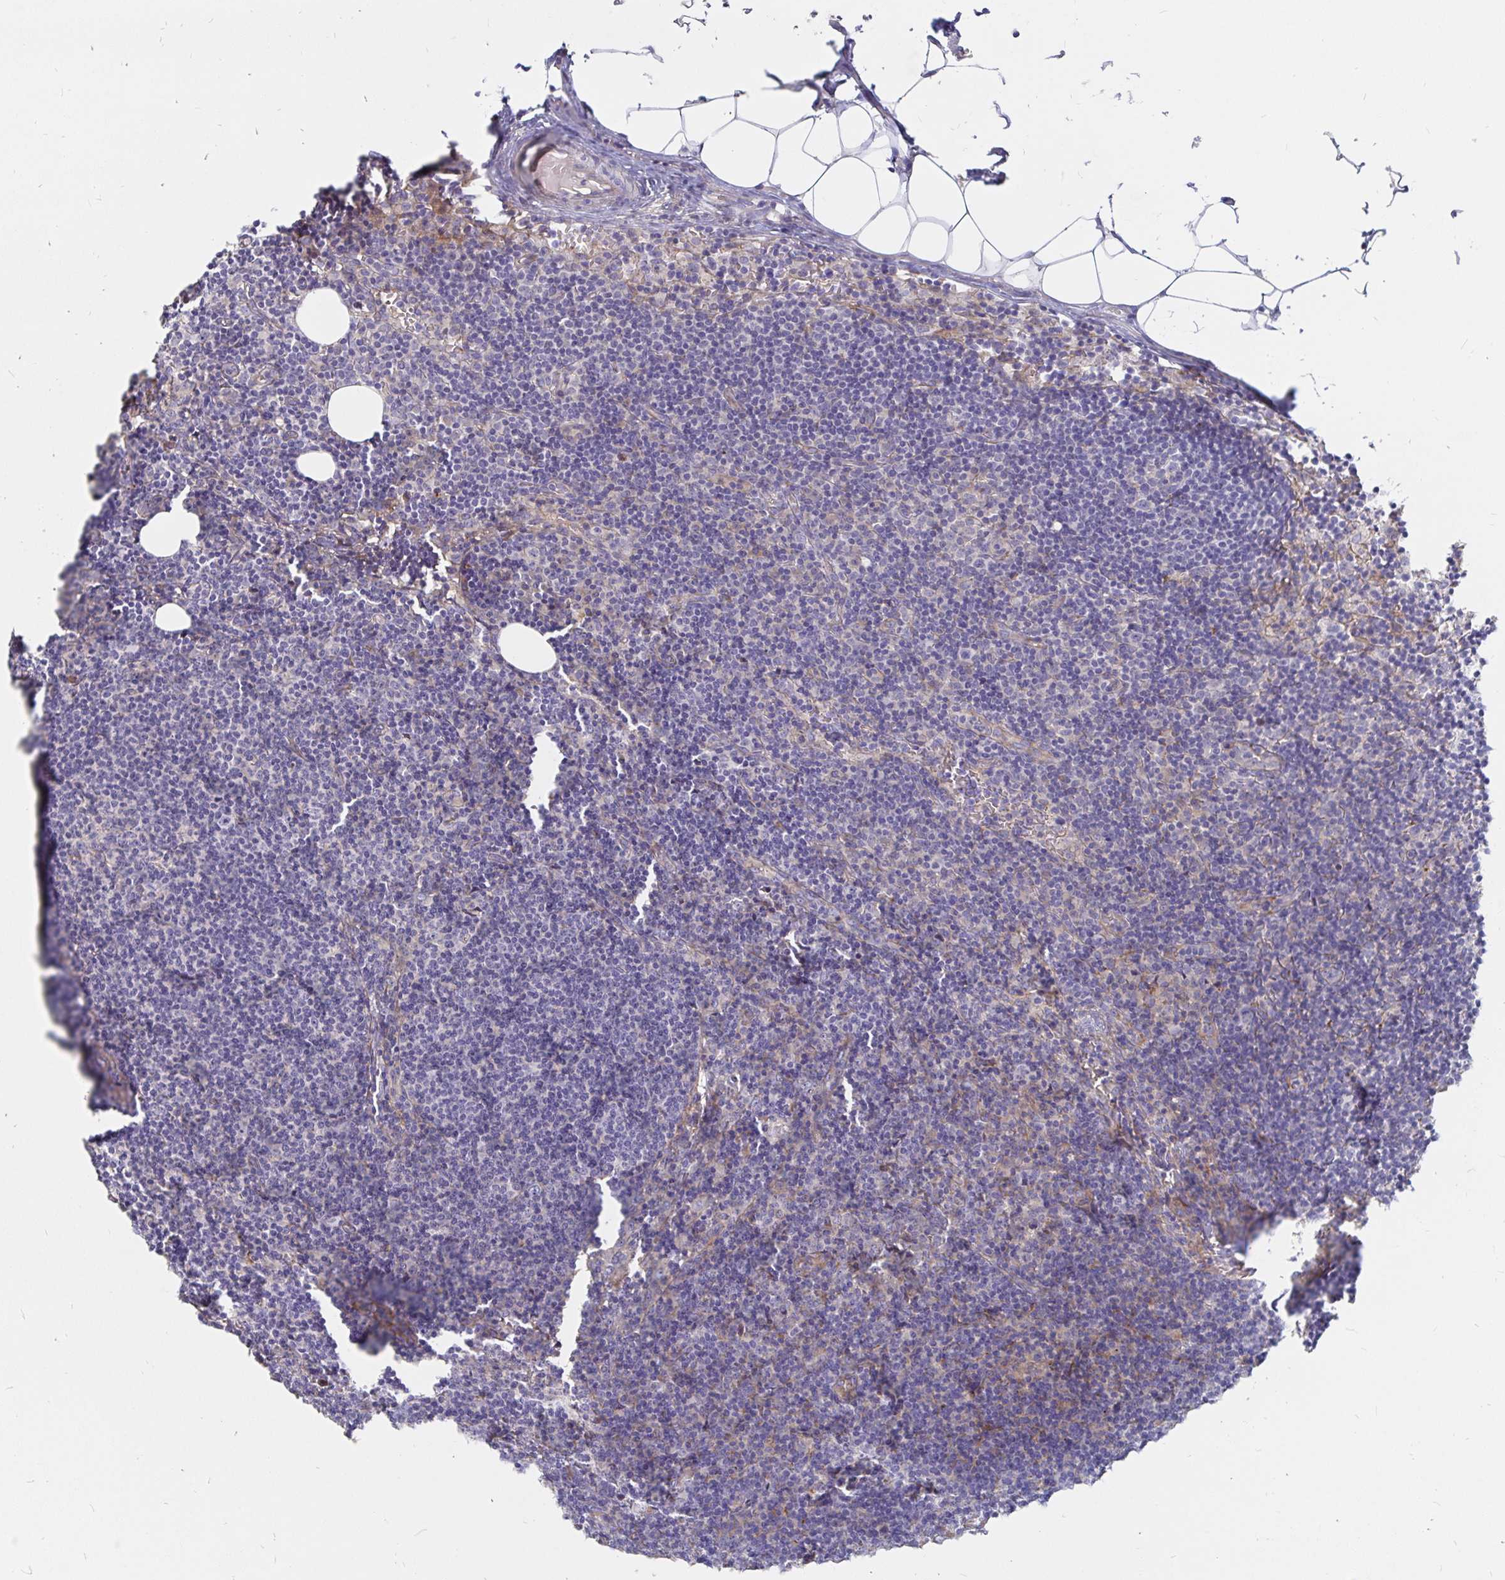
{"staining": {"intensity": "negative", "quantity": "none", "location": "none"}, "tissue": "lymph node", "cell_type": "Germinal center cells", "image_type": "normal", "snomed": [{"axis": "morphology", "description": "Normal tissue, NOS"}, {"axis": "topography", "description": "Lymph node"}], "caption": "Benign lymph node was stained to show a protein in brown. There is no significant positivity in germinal center cells. (DAB (3,3'-diaminobenzidine) immunohistochemistry (IHC), high magnification).", "gene": "KCTD19", "patient": {"sex": "female", "age": 41}}